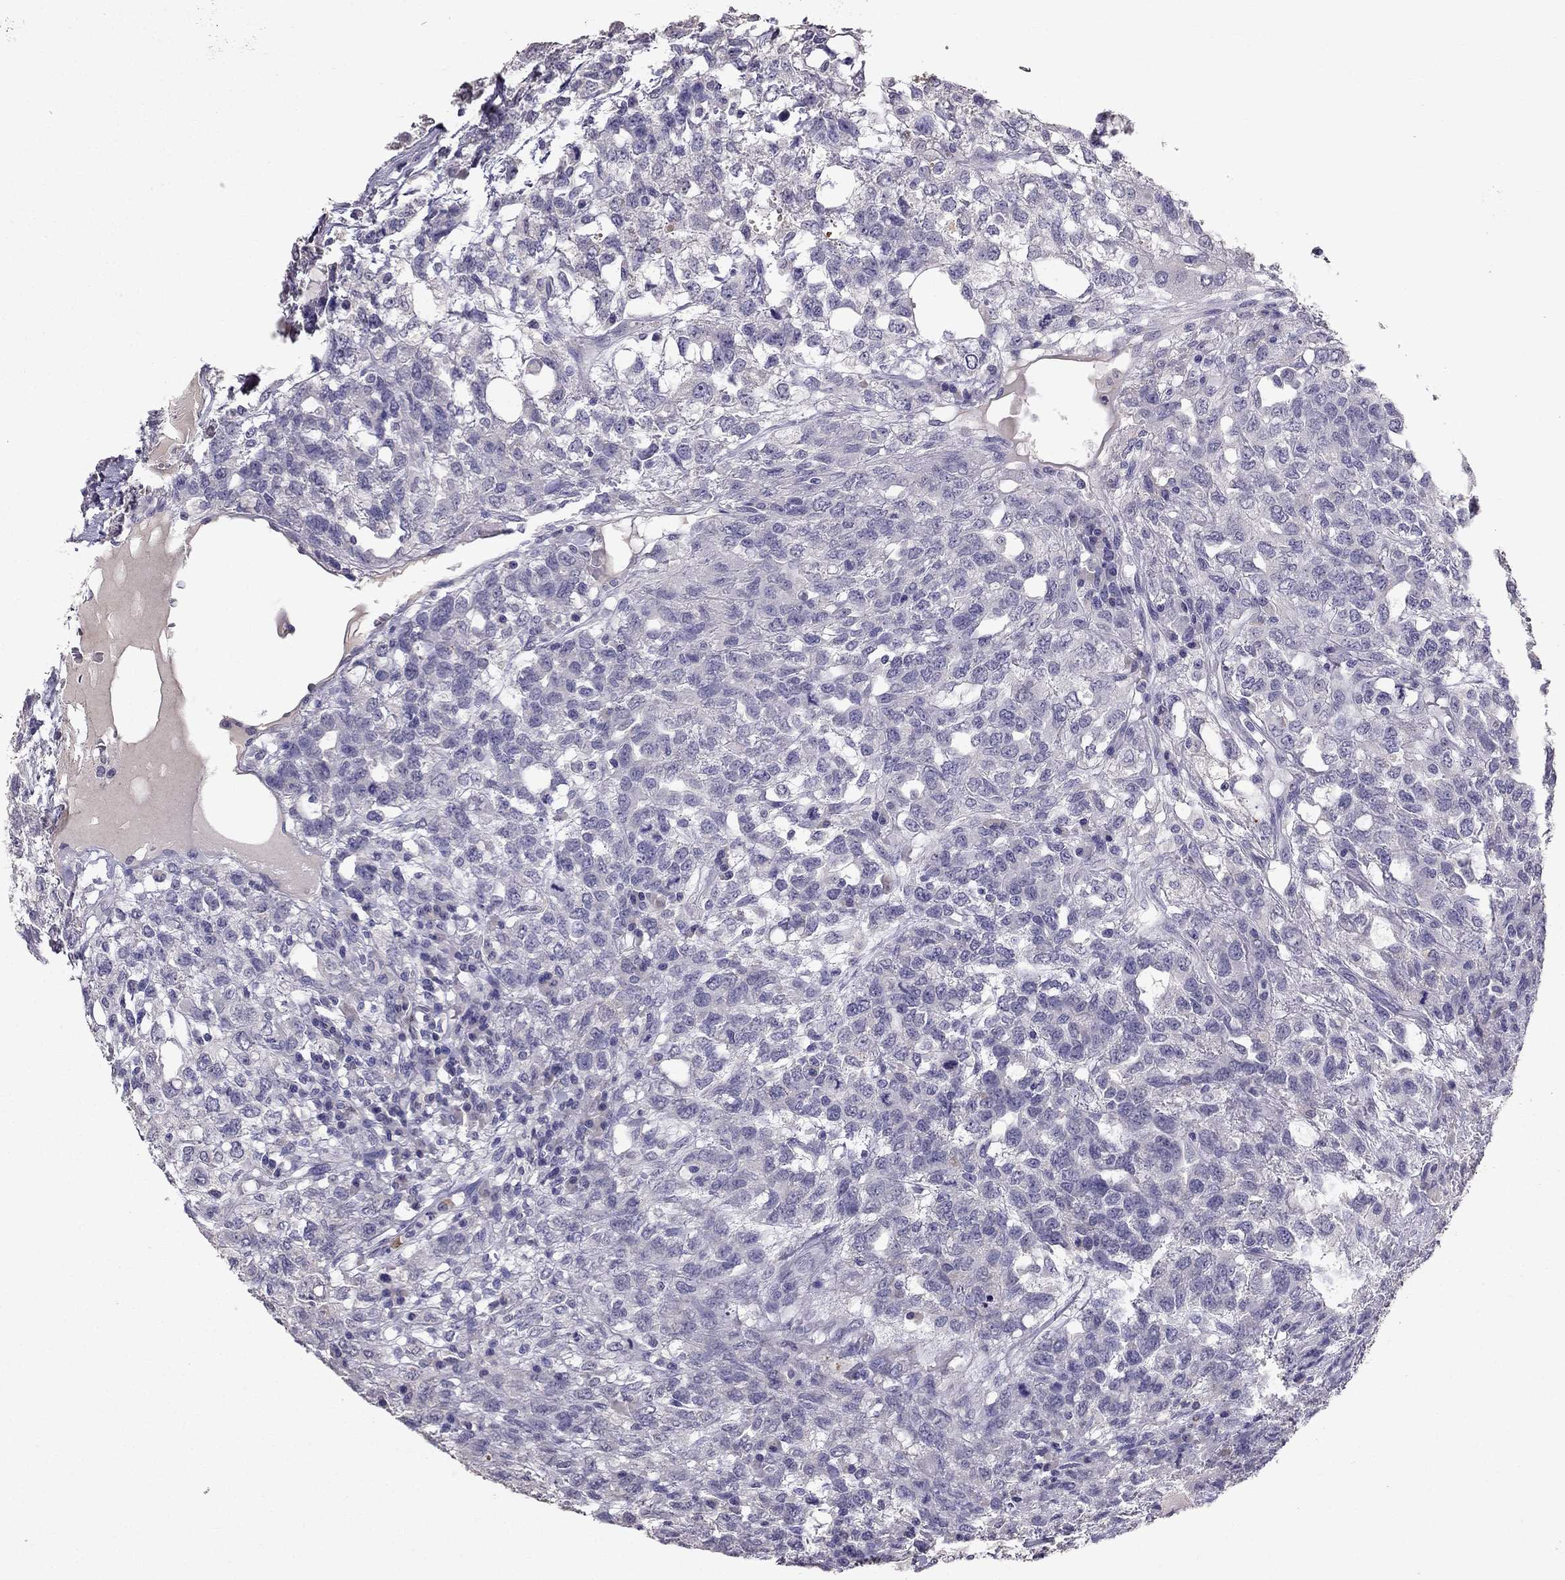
{"staining": {"intensity": "negative", "quantity": "none", "location": "none"}, "tissue": "testis cancer", "cell_type": "Tumor cells", "image_type": "cancer", "snomed": [{"axis": "morphology", "description": "Seminoma, NOS"}, {"axis": "topography", "description": "Testis"}], "caption": "This is a image of immunohistochemistry staining of testis cancer, which shows no expression in tumor cells.", "gene": "SCG5", "patient": {"sex": "male", "age": 52}}